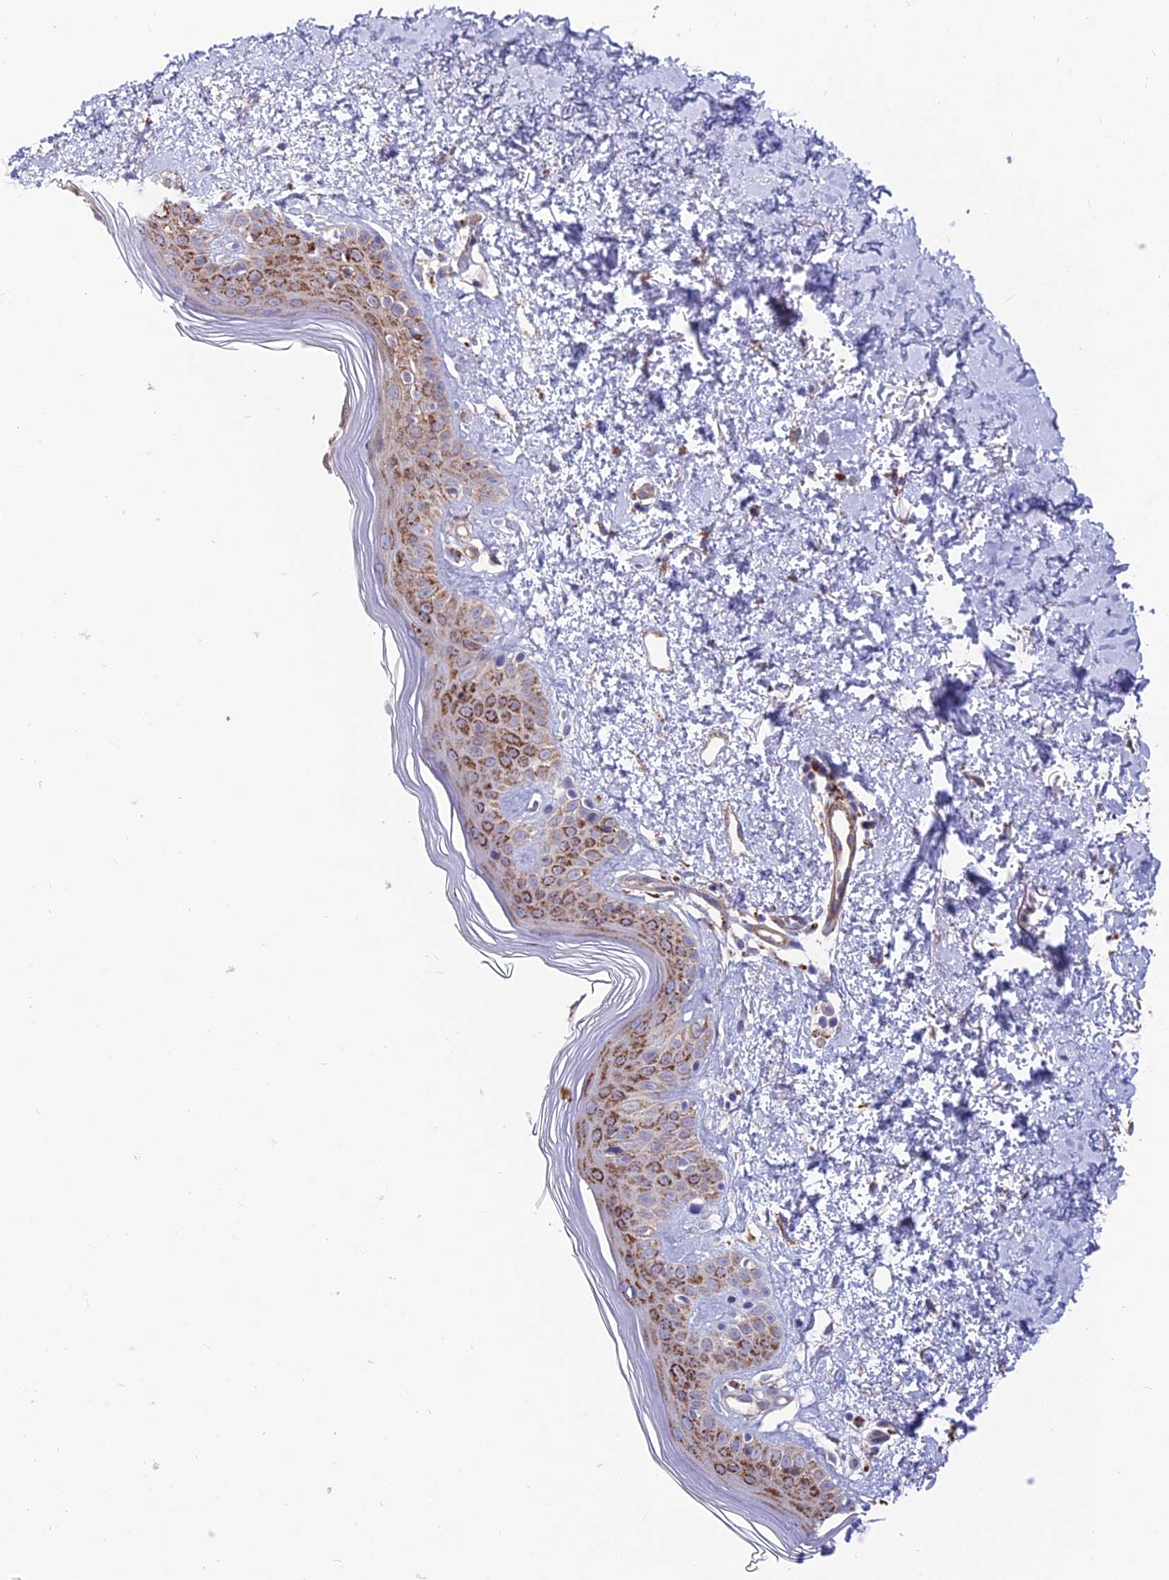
{"staining": {"intensity": "moderate", "quantity": "25%-75%", "location": "cytoplasmic/membranous"}, "tissue": "skin", "cell_type": "Fibroblasts", "image_type": "normal", "snomed": [{"axis": "morphology", "description": "Normal tissue, NOS"}, {"axis": "topography", "description": "Skin"}], "caption": "Protein staining of unremarkable skin reveals moderate cytoplasmic/membranous staining in approximately 25%-75% of fibroblasts.", "gene": "TIGD6", "patient": {"sex": "female", "age": 64}}